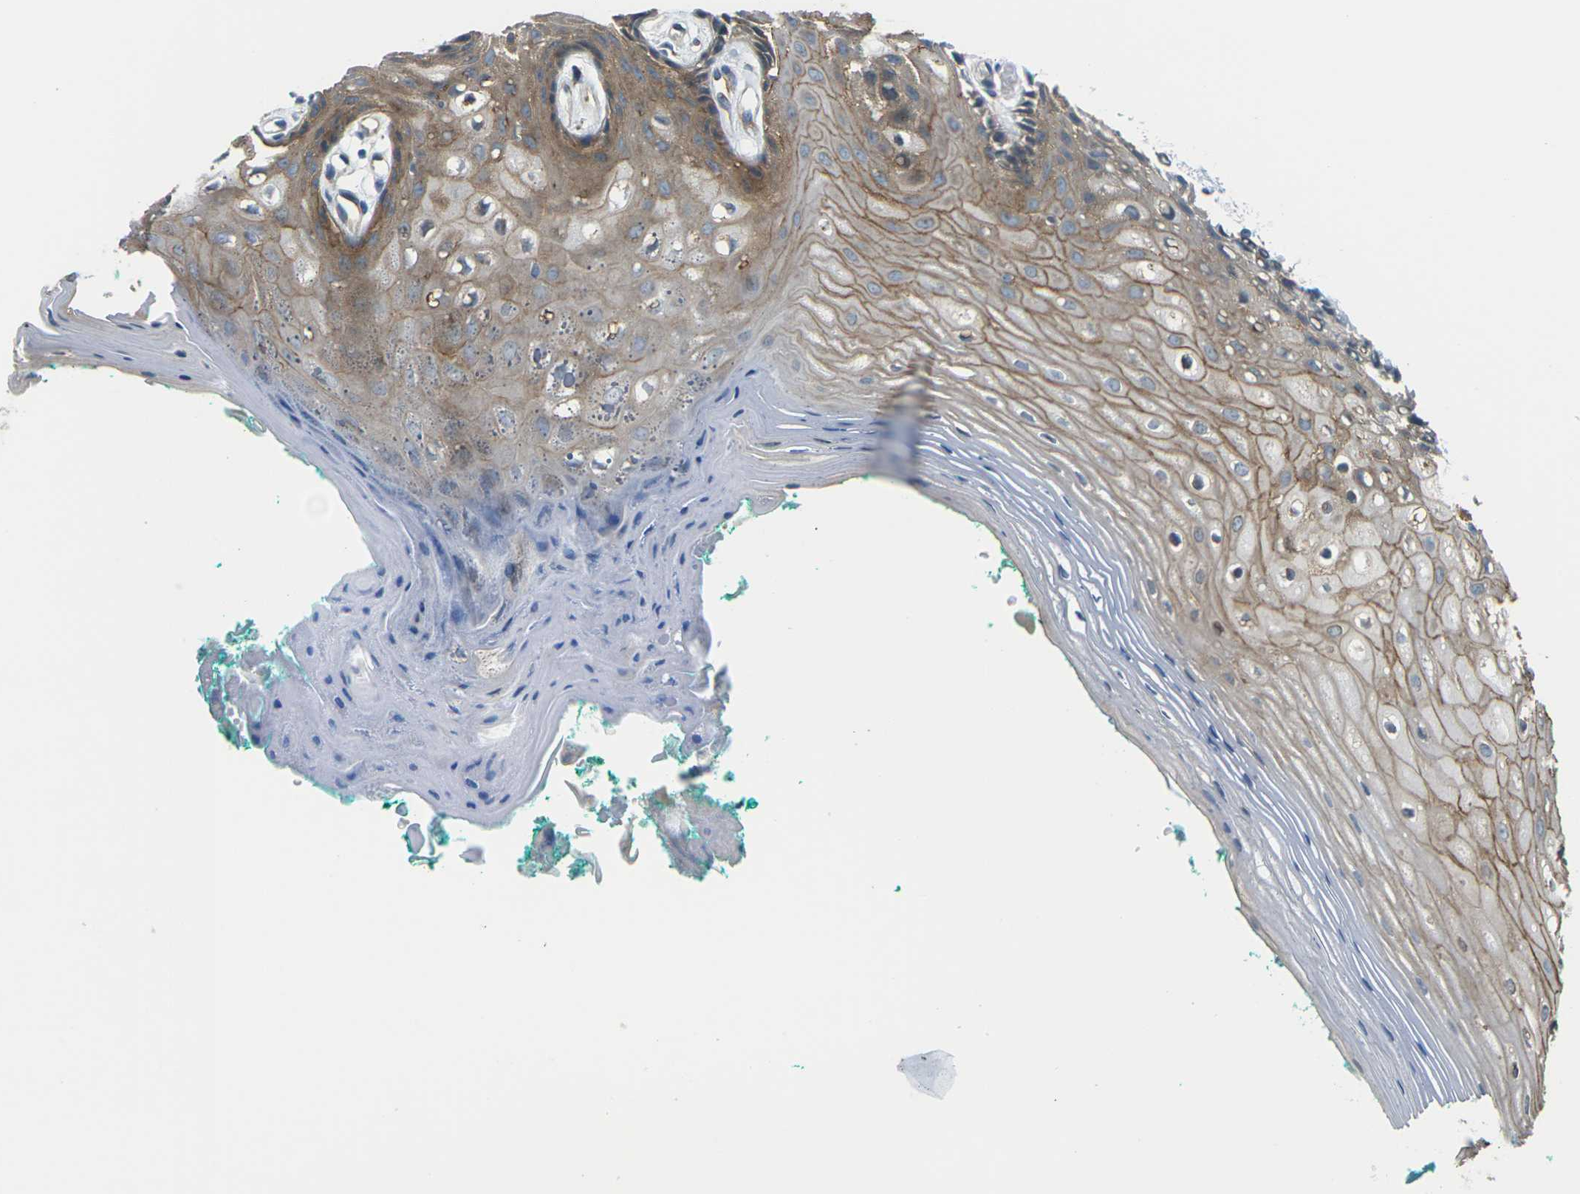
{"staining": {"intensity": "moderate", "quantity": "25%-75%", "location": "cytoplasmic/membranous"}, "tissue": "oral mucosa", "cell_type": "Squamous epithelial cells", "image_type": "normal", "snomed": [{"axis": "morphology", "description": "Normal tissue, NOS"}, {"axis": "topography", "description": "Skeletal muscle"}, {"axis": "topography", "description": "Oral tissue"}, {"axis": "topography", "description": "Peripheral nerve tissue"}], "caption": "Moderate cytoplasmic/membranous positivity is appreciated in about 25%-75% of squamous epithelial cells in unremarkable oral mucosa.", "gene": "SLC13A3", "patient": {"sex": "female", "age": 84}}